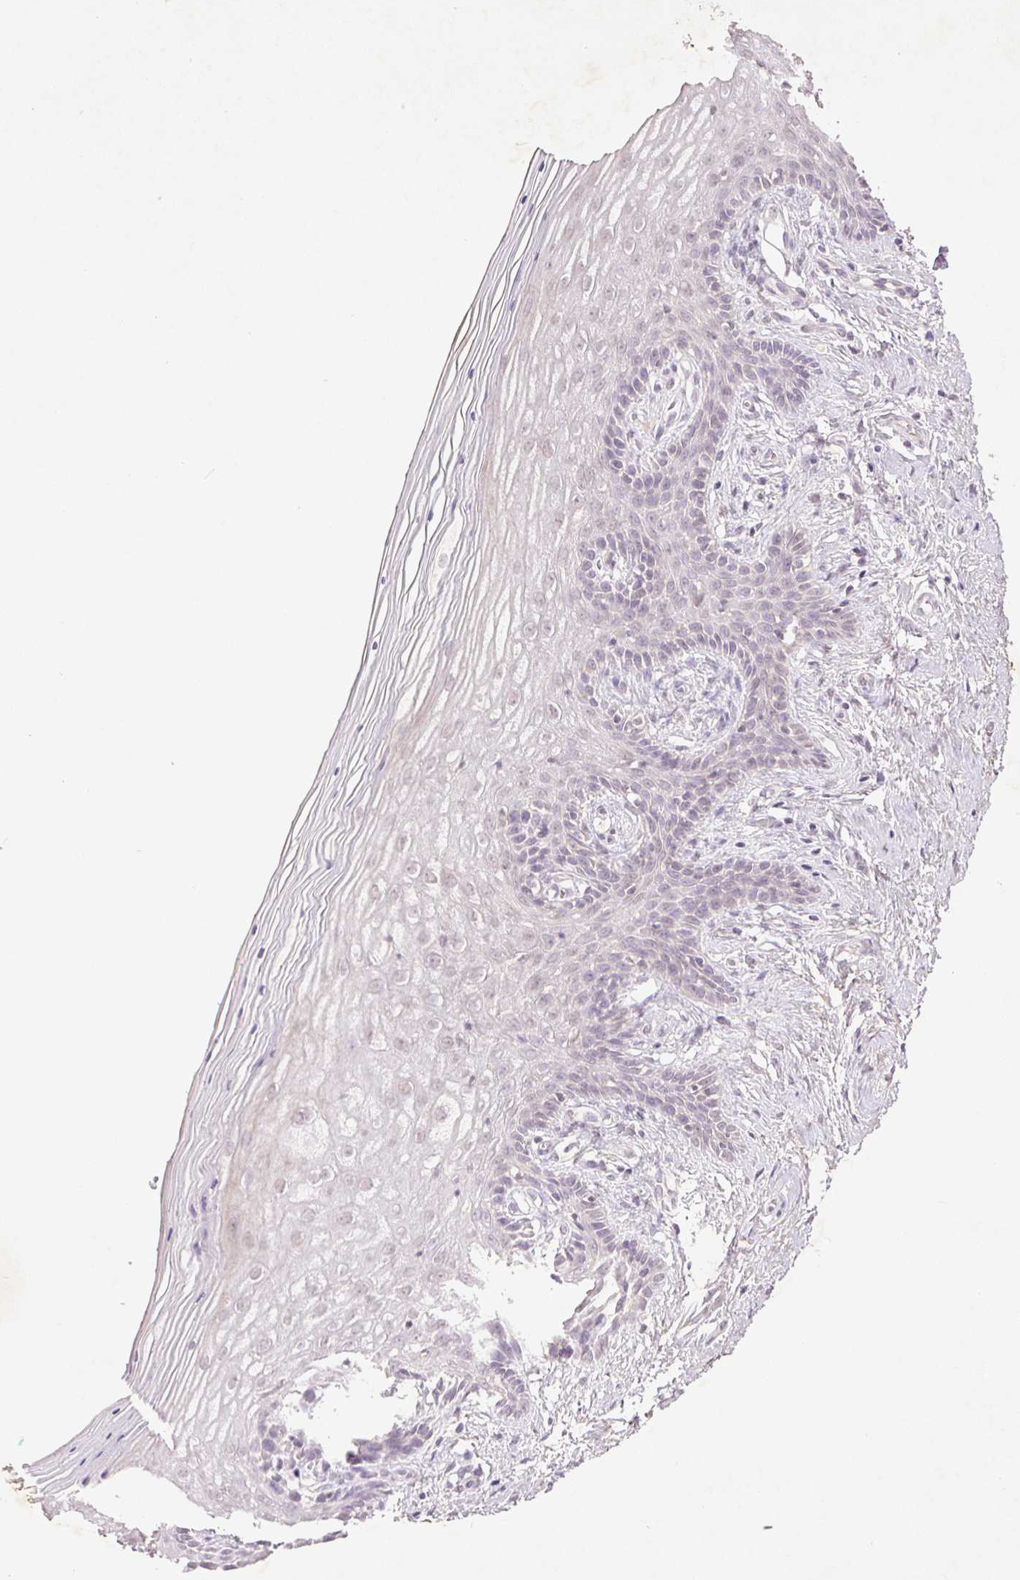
{"staining": {"intensity": "negative", "quantity": "none", "location": "none"}, "tissue": "vagina", "cell_type": "Squamous epithelial cells", "image_type": "normal", "snomed": [{"axis": "morphology", "description": "Normal tissue, NOS"}, {"axis": "topography", "description": "Vagina"}], "caption": "Immunohistochemistry histopathology image of unremarkable vagina: human vagina stained with DAB (3,3'-diaminobenzidine) displays no significant protein expression in squamous epithelial cells.", "gene": "FAM168B", "patient": {"sex": "female", "age": 45}}